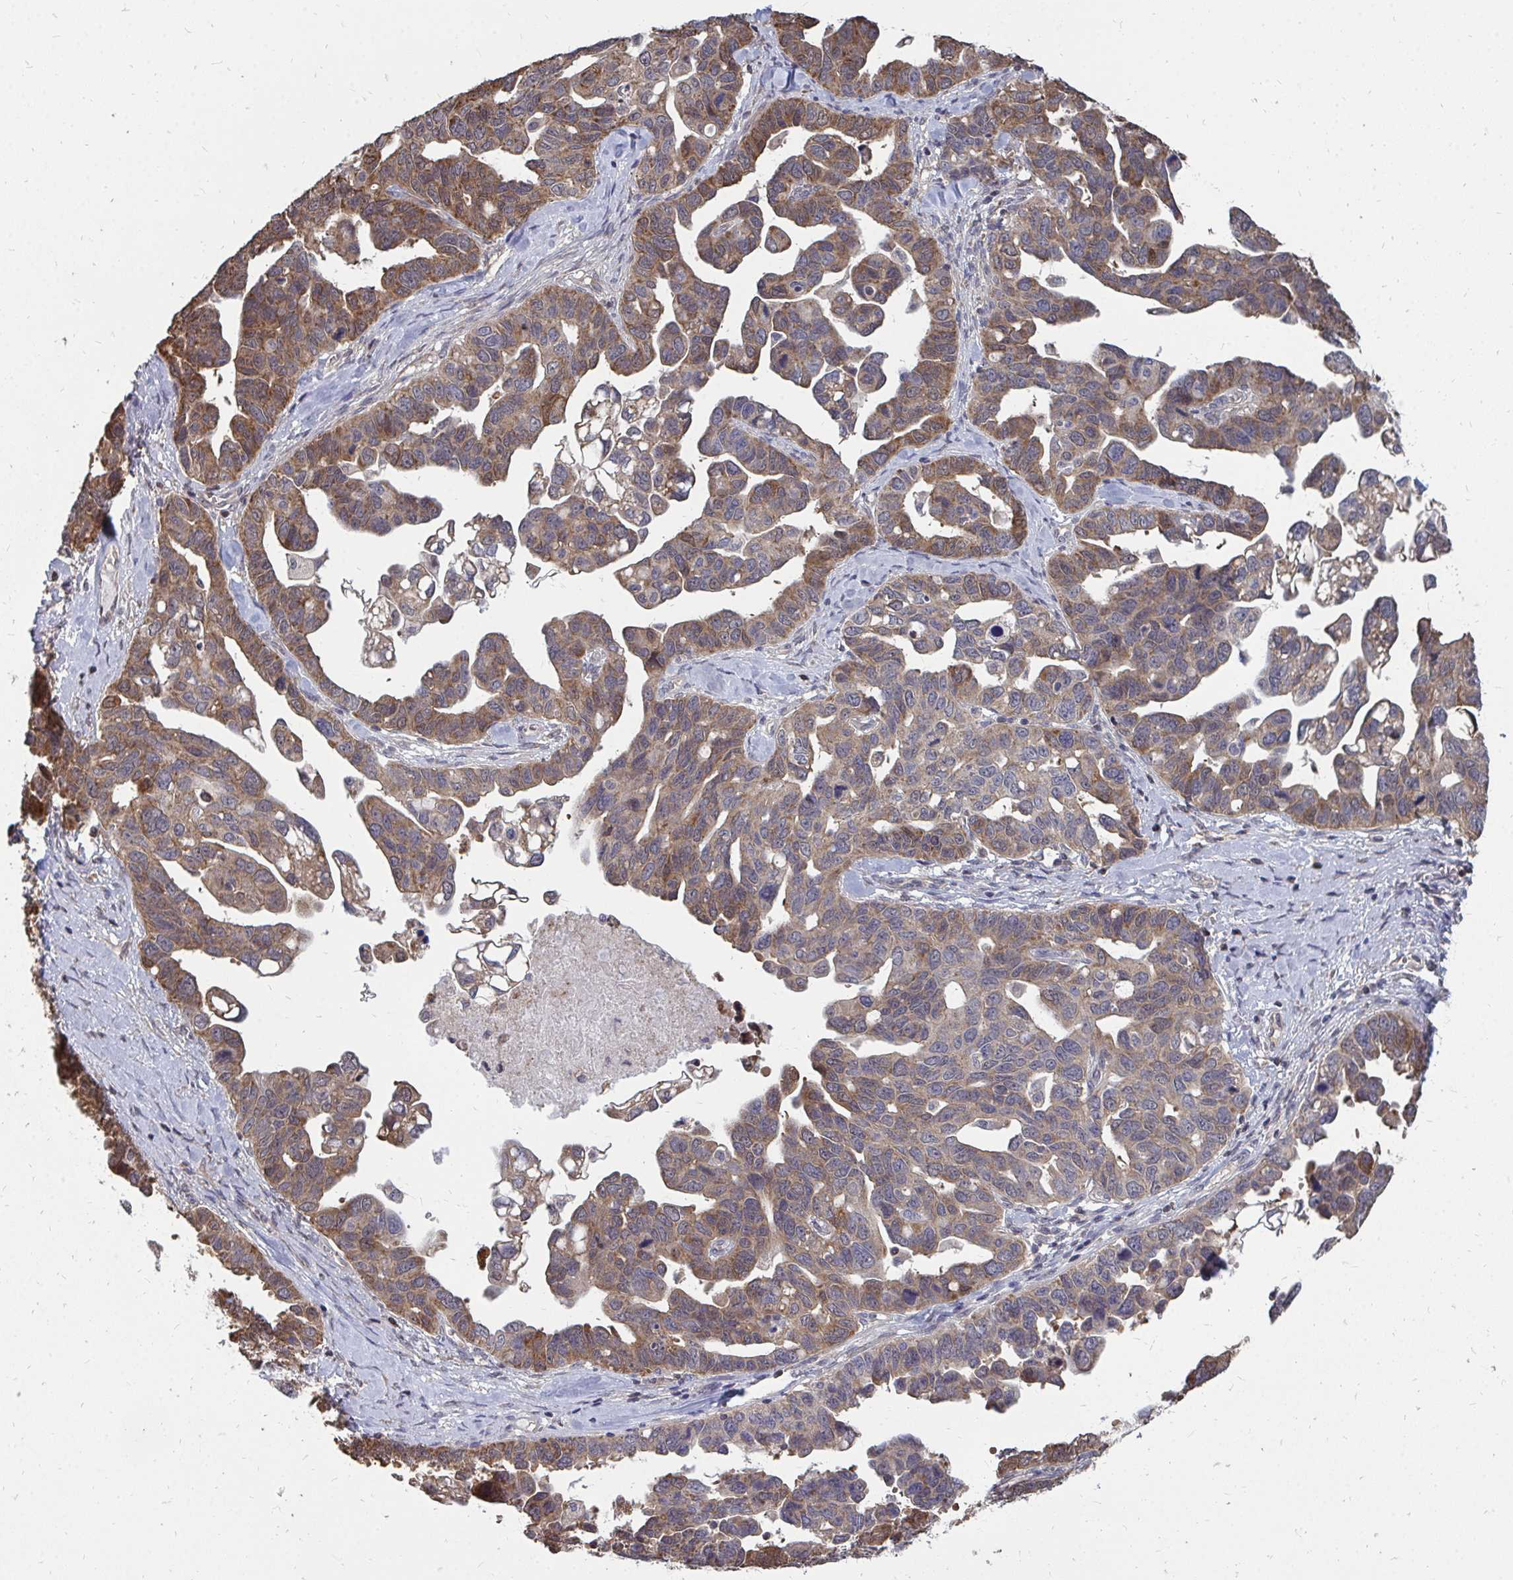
{"staining": {"intensity": "moderate", "quantity": ">75%", "location": "cytoplasmic/membranous"}, "tissue": "ovarian cancer", "cell_type": "Tumor cells", "image_type": "cancer", "snomed": [{"axis": "morphology", "description": "Cystadenocarcinoma, serous, NOS"}, {"axis": "topography", "description": "Ovary"}], "caption": "DAB (3,3'-diaminobenzidine) immunohistochemical staining of human ovarian cancer (serous cystadenocarcinoma) displays moderate cytoplasmic/membranous protein expression in about >75% of tumor cells.", "gene": "DNAJA2", "patient": {"sex": "female", "age": 69}}